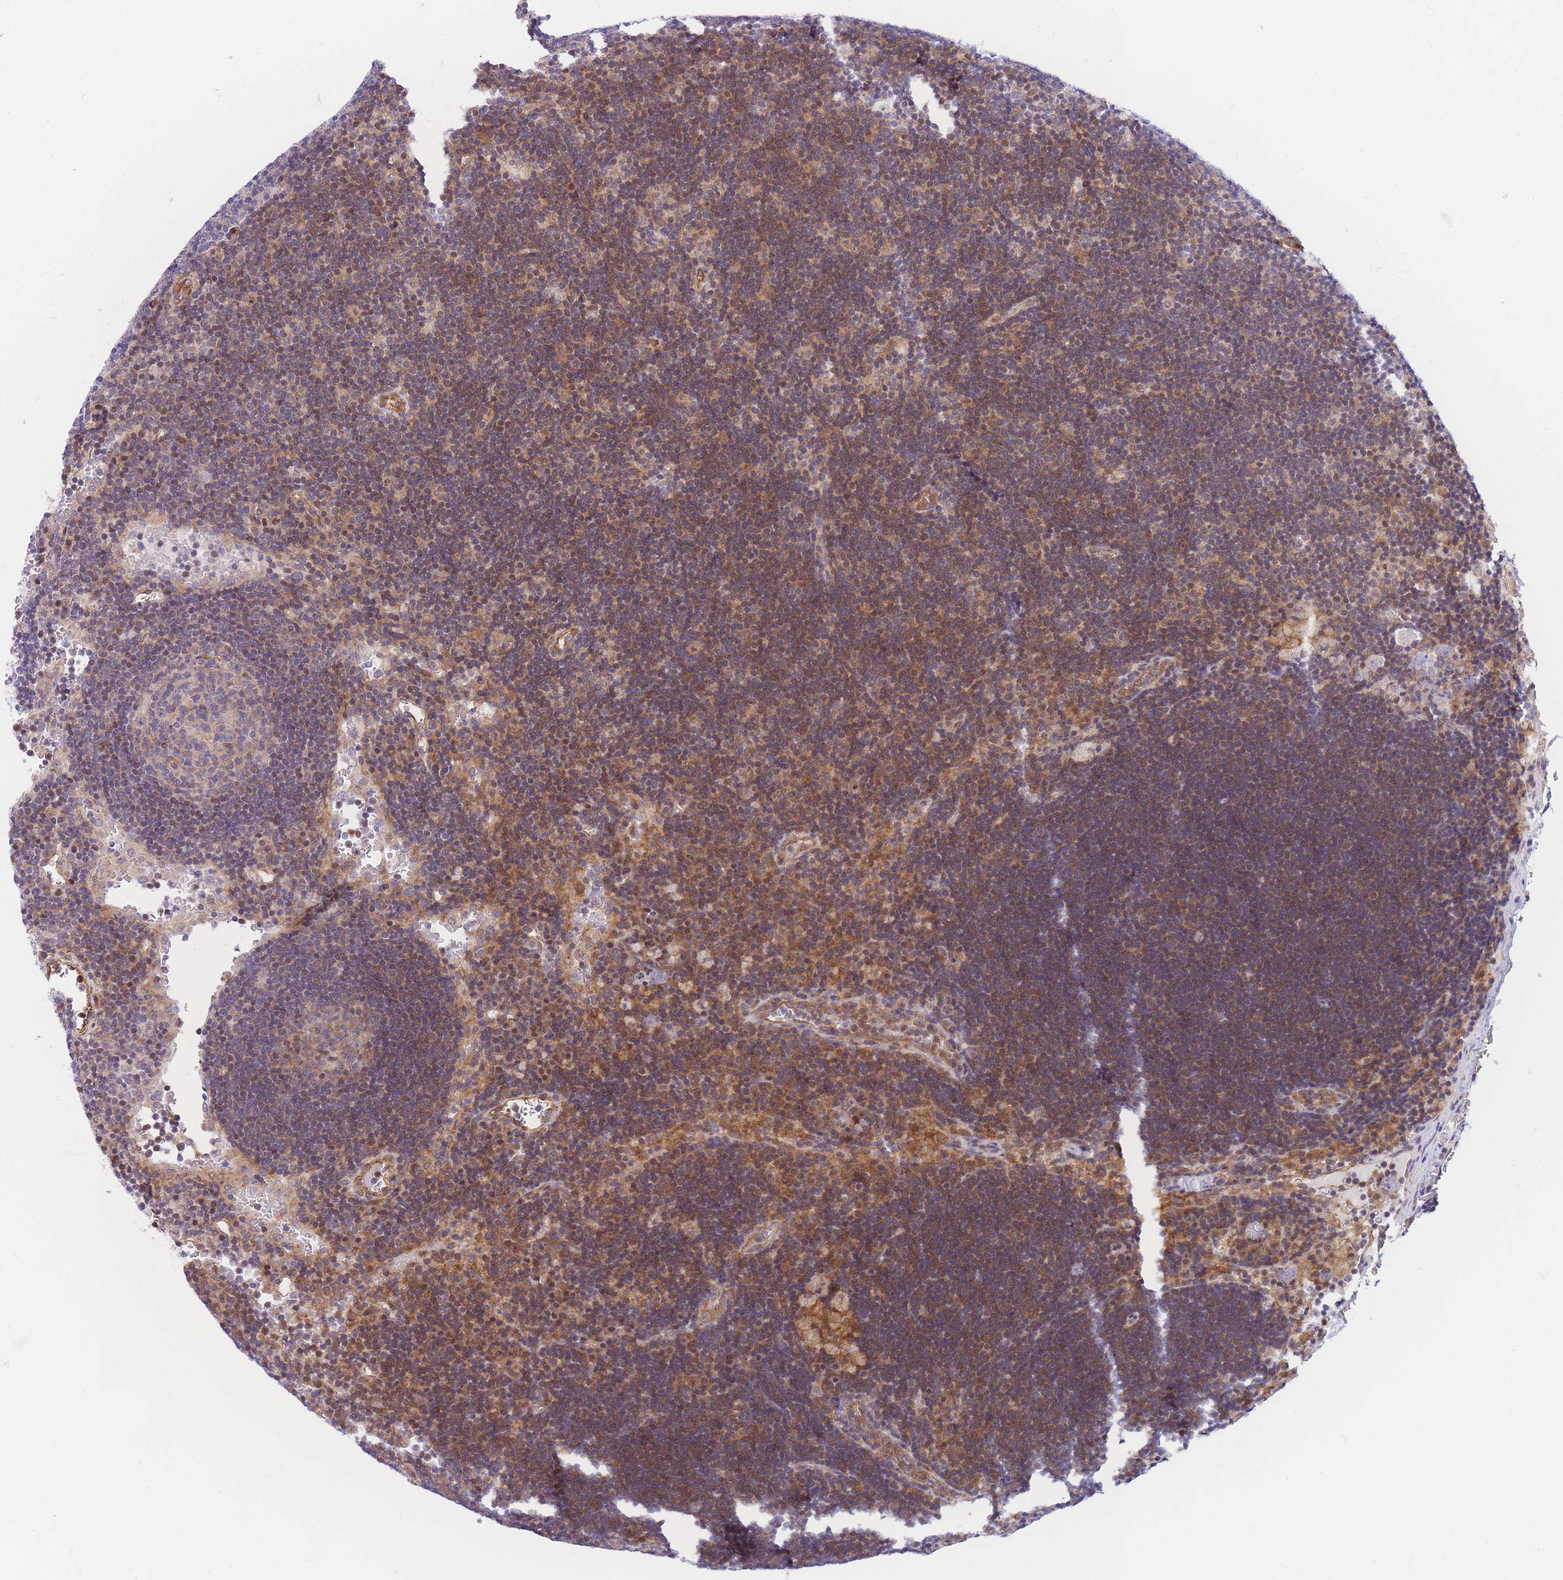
{"staining": {"intensity": "weak", "quantity": "25%-75%", "location": "cytoplasmic/membranous"}, "tissue": "lymph node", "cell_type": "Germinal center cells", "image_type": "normal", "snomed": [{"axis": "morphology", "description": "Normal tissue, NOS"}, {"axis": "topography", "description": "Lymph node"}], "caption": "Benign lymph node was stained to show a protein in brown. There is low levels of weak cytoplasmic/membranous staining in approximately 25%-75% of germinal center cells.", "gene": "S100PBP", "patient": {"sex": "male", "age": 62}}